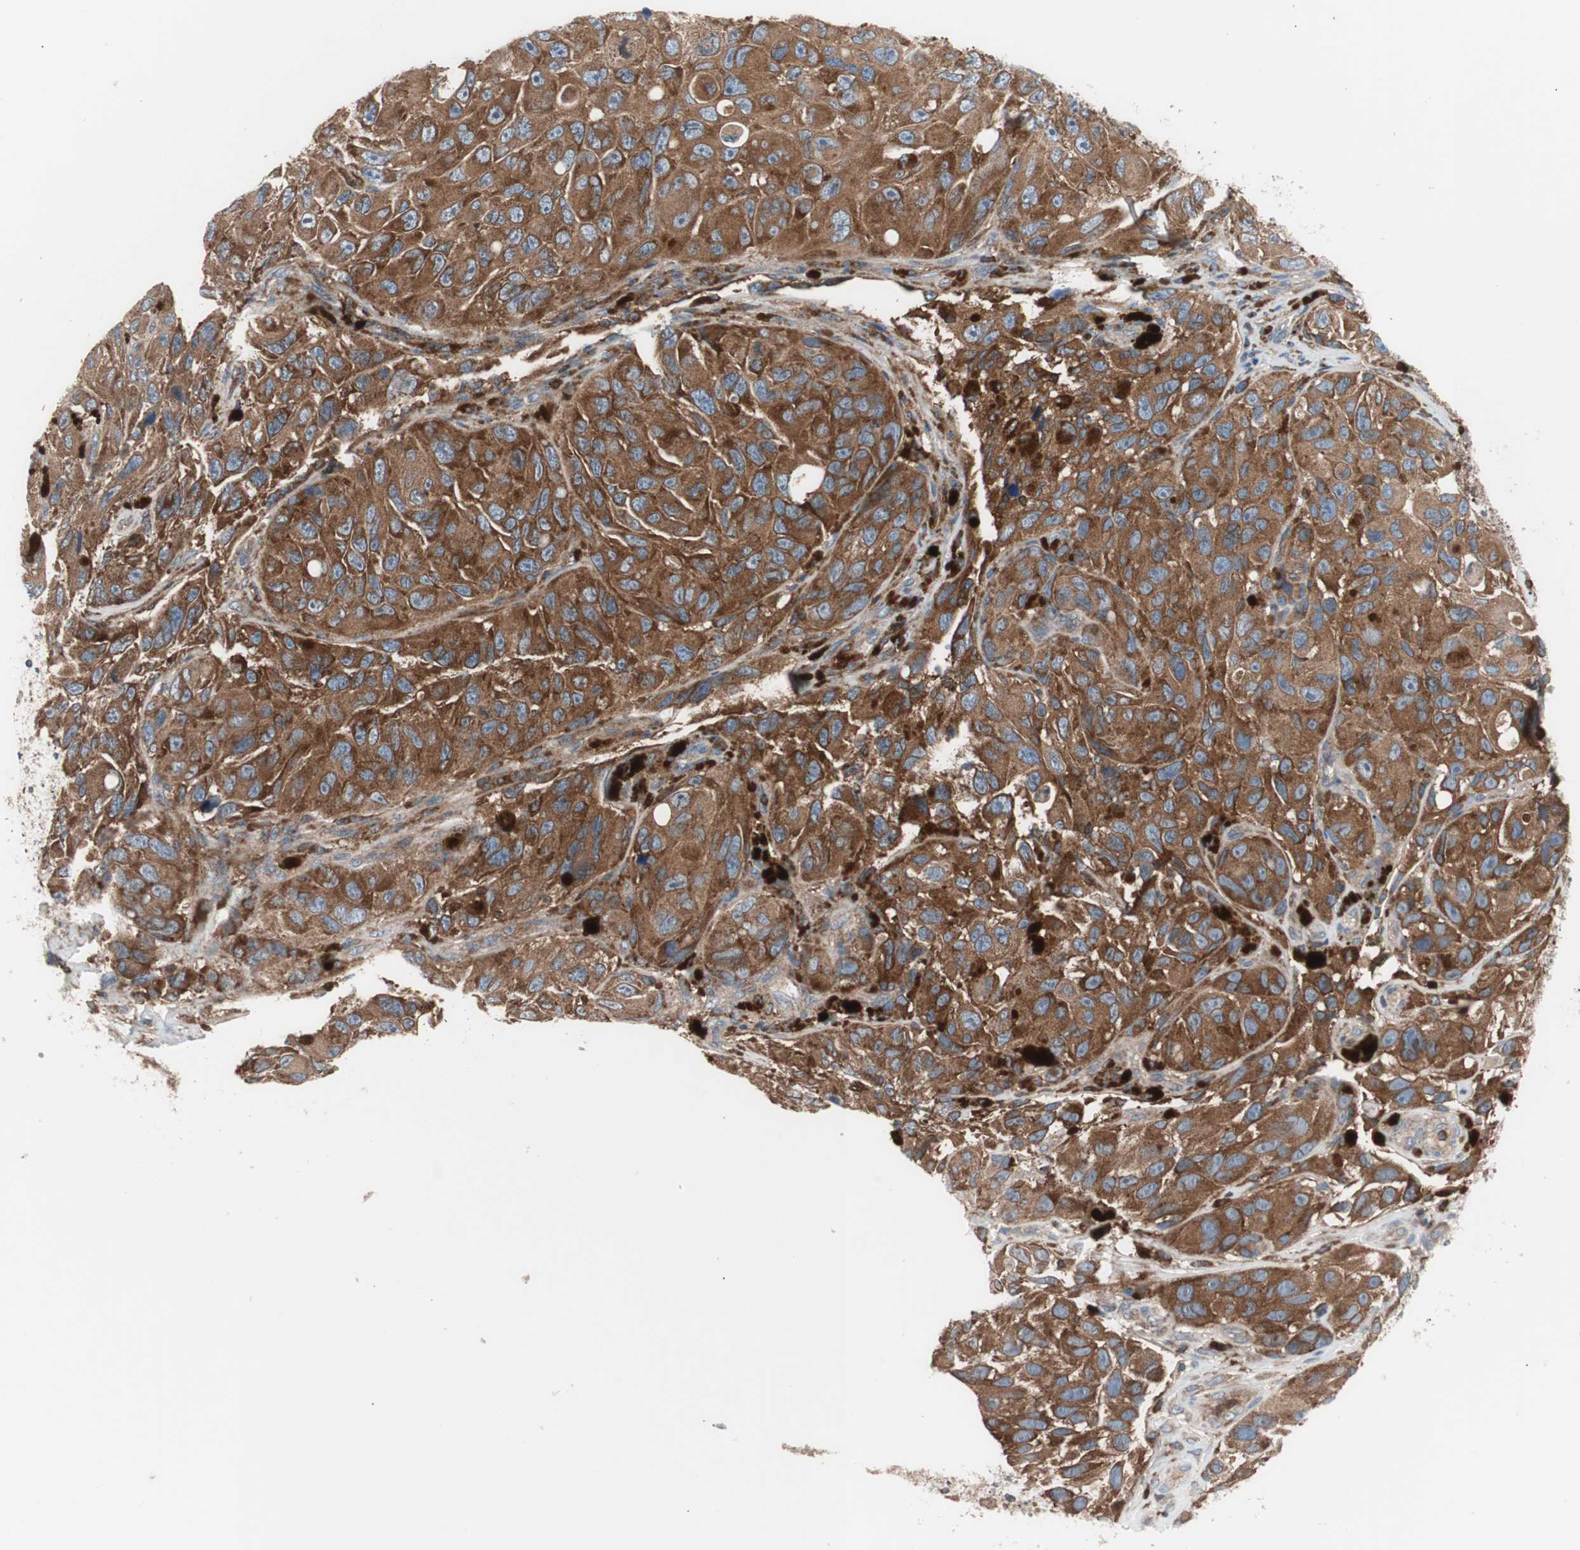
{"staining": {"intensity": "strong", "quantity": ">75%", "location": "cytoplasmic/membranous"}, "tissue": "melanoma", "cell_type": "Tumor cells", "image_type": "cancer", "snomed": [{"axis": "morphology", "description": "Malignant melanoma, NOS"}, {"axis": "topography", "description": "Skin"}], "caption": "A photomicrograph of melanoma stained for a protein reveals strong cytoplasmic/membranous brown staining in tumor cells. (DAB (3,3'-diaminobenzidine) = brown stain, brightfield microscopy at high magnification).", "gene": "PIK3R1", "patient": {"sex": "female", "age": 73}}